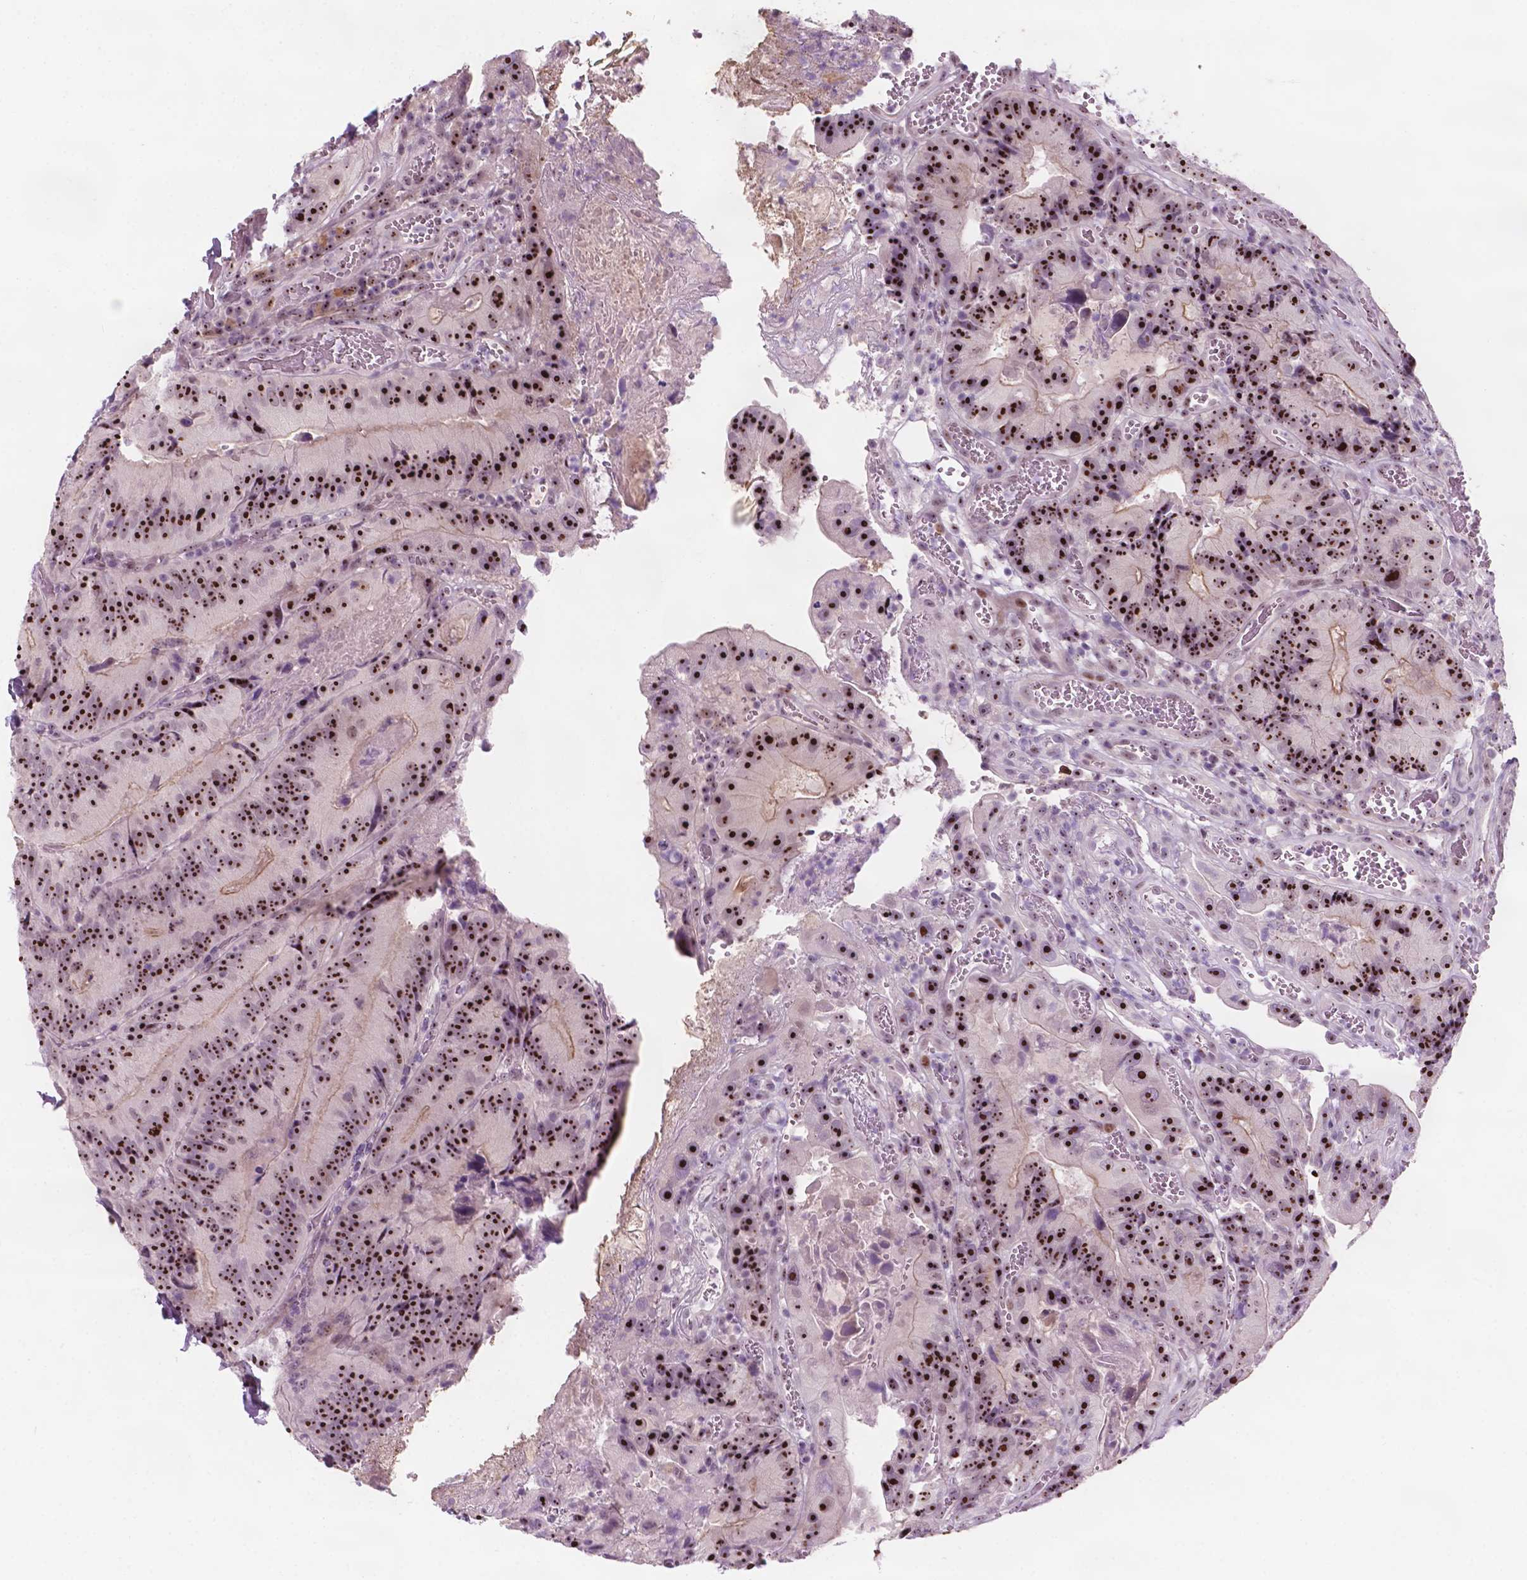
{"staining": {"intensity": "strong", "quantity": ">75%", "location": "nuclear"}, "tissue": "colorectal cancer", "cell_type": "Tumor cells", "image_type": "cancer", "snomed": [{"axis": "morphology", "description": "Adenocarcinoma, NOS"}, {"axis": "topography", "description": "Colon"}], "caption": "This is an image of immunohistochemistry staining of adenocarcinoma (colorectal), which shows strong expression in the nuclear of tumor cells.", "gene": "ZNF853", "patient": {"sex": "female", "age": 86}}